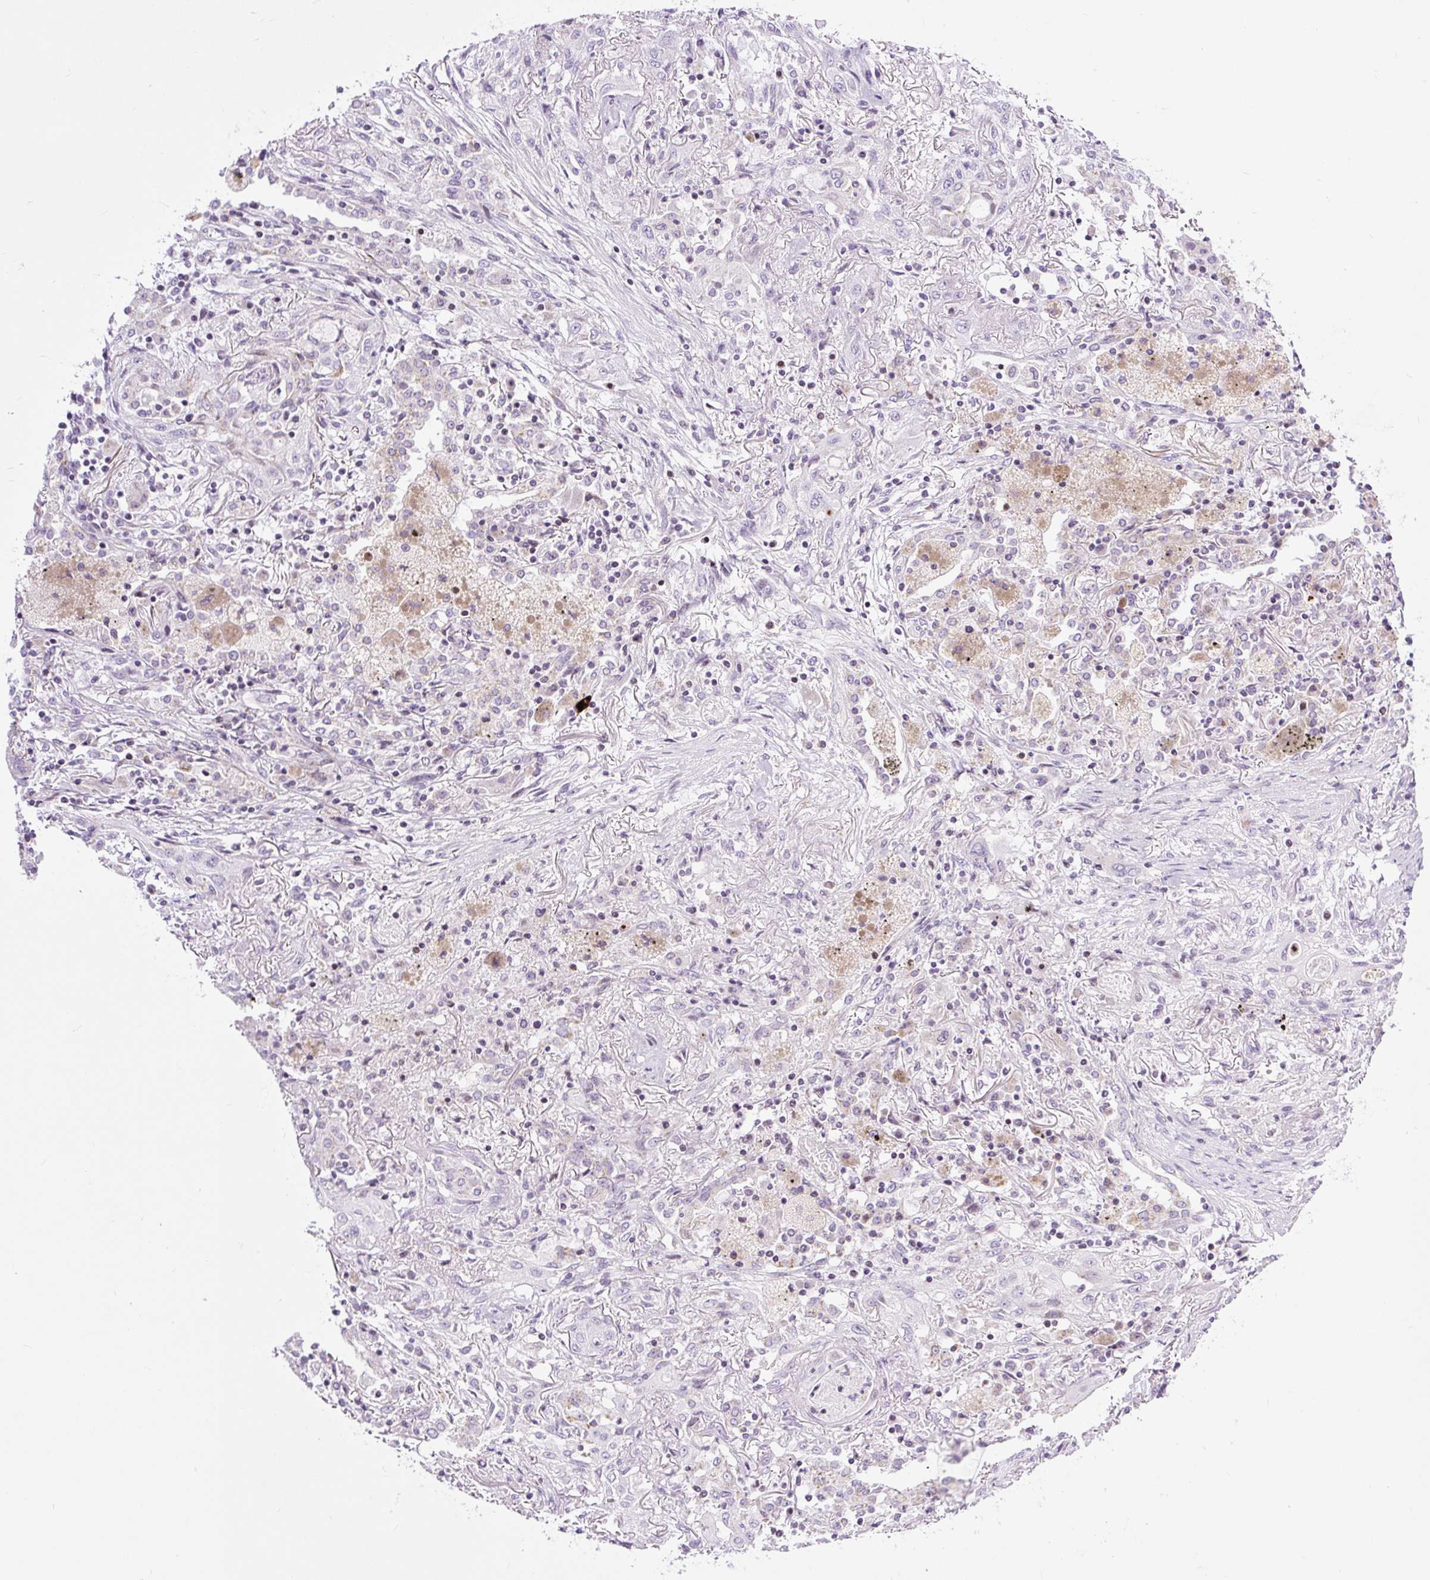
{"staining": {"intensity": "negative", "quantity": "none", "location": "none"}, "tissue": "lung cancer", "cell_type": "Tumor cells", "image_type": "cancer", "snomed": [{"axis": "morphology", "description": "Squamous cell carcinoma, NOS"}, {"axis": "topography", "description": "Lung"}], "caption": "DAB immunohistochemical staining of lung cancer (squamous cell carcinoma) demonstrates no significant positivity in tumor cells.", "gene": "FMC1", "patient": {"sex": "female", "age": 47}}